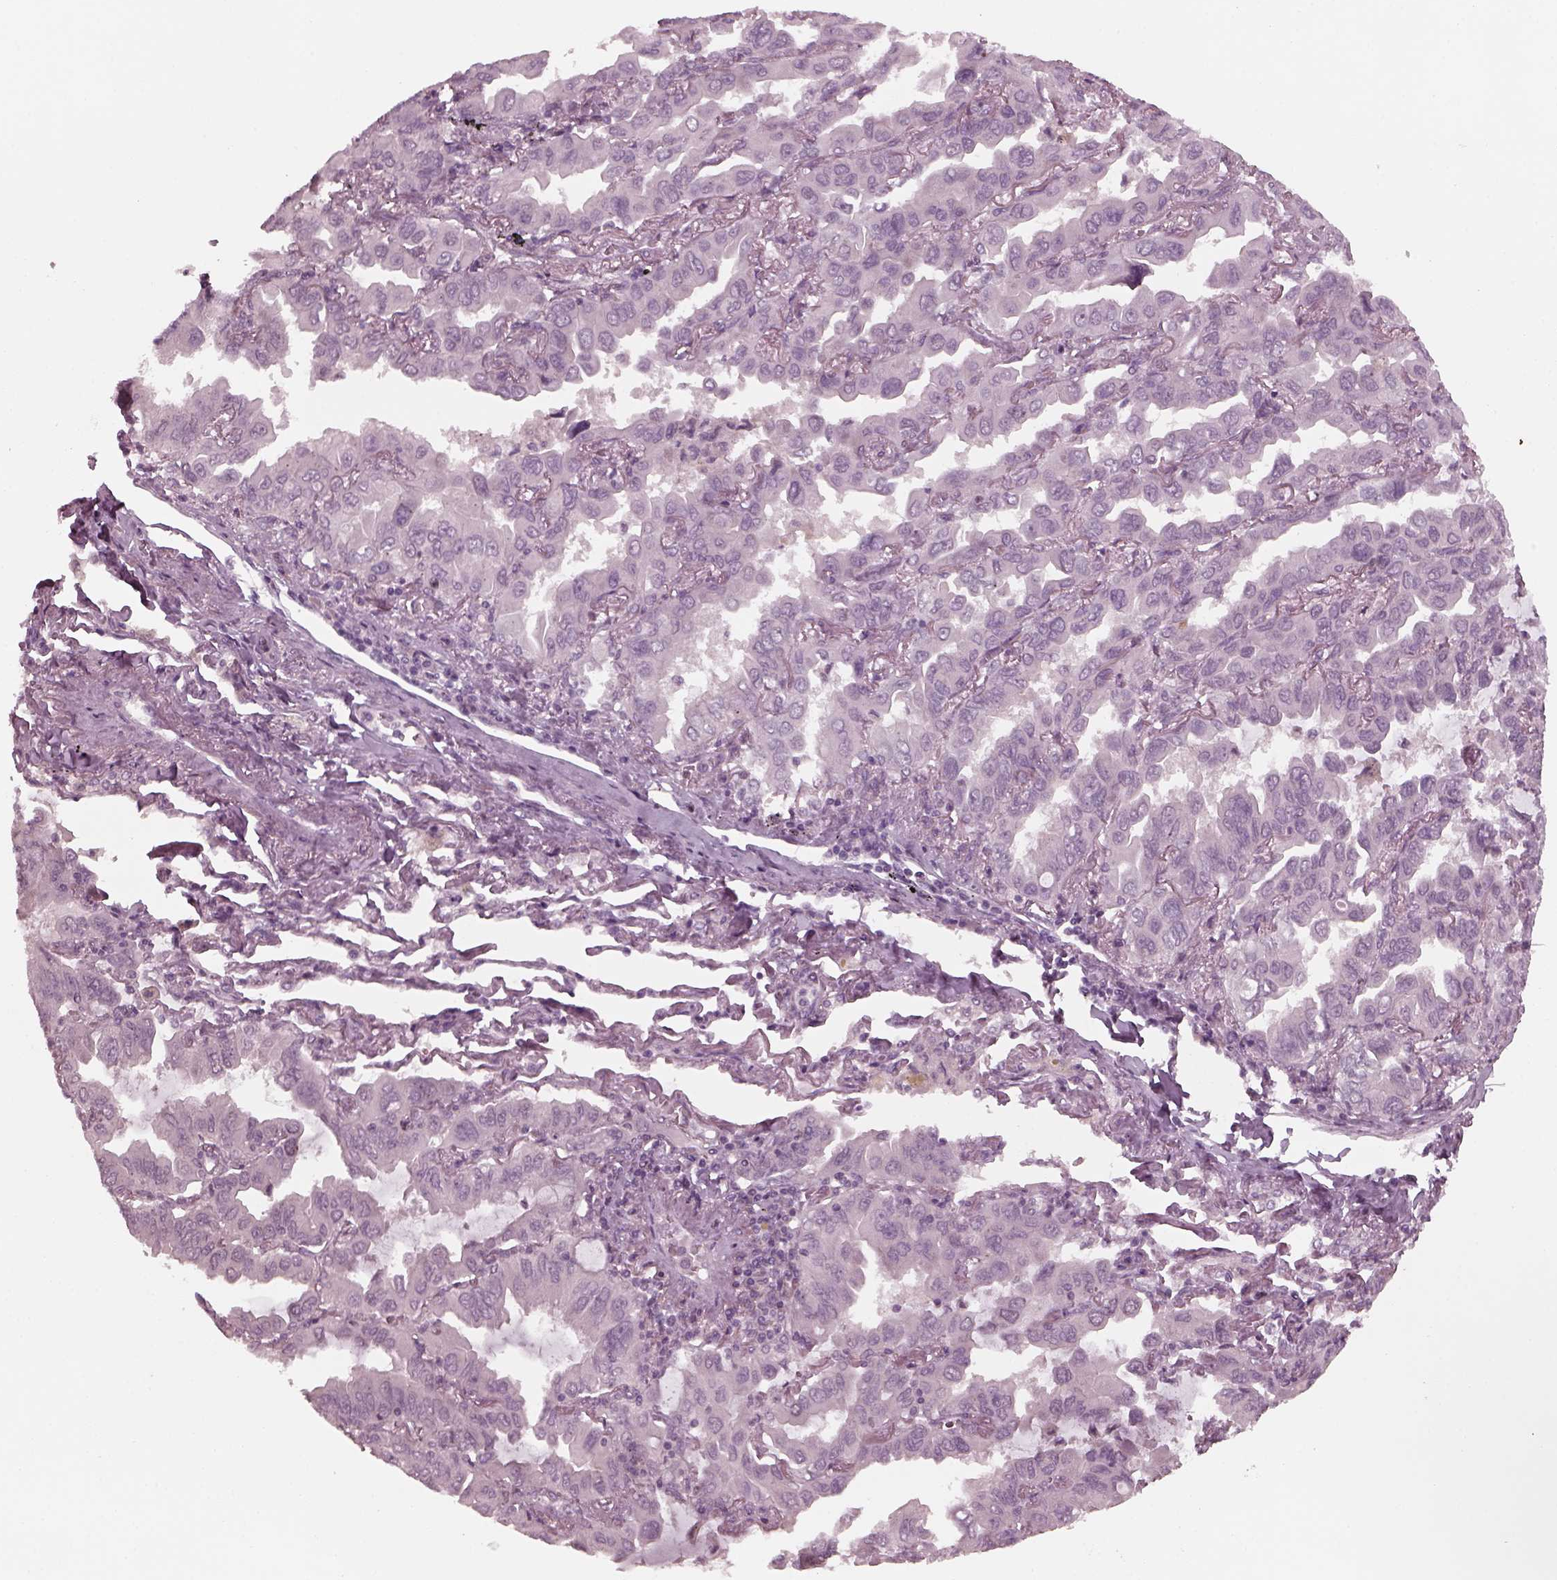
{"staining": {"intensity": "negative", "quantity": "none", "location": "none"}, "tissue": "lung cancer", "cell_type": "Tumor cells", "image_type": "cancer", "snomed": [{"axis": "morphology", "description": "Adenocarcinoma, NOS"}, {"axis": "topography", "description": "Lung"}], "caption": "Lung cancer was stained to show a protein in brown. There is no significant expression in tumor cells.", "gene": "SAXO1", "patient": {"sex": "male", "age": 64}}